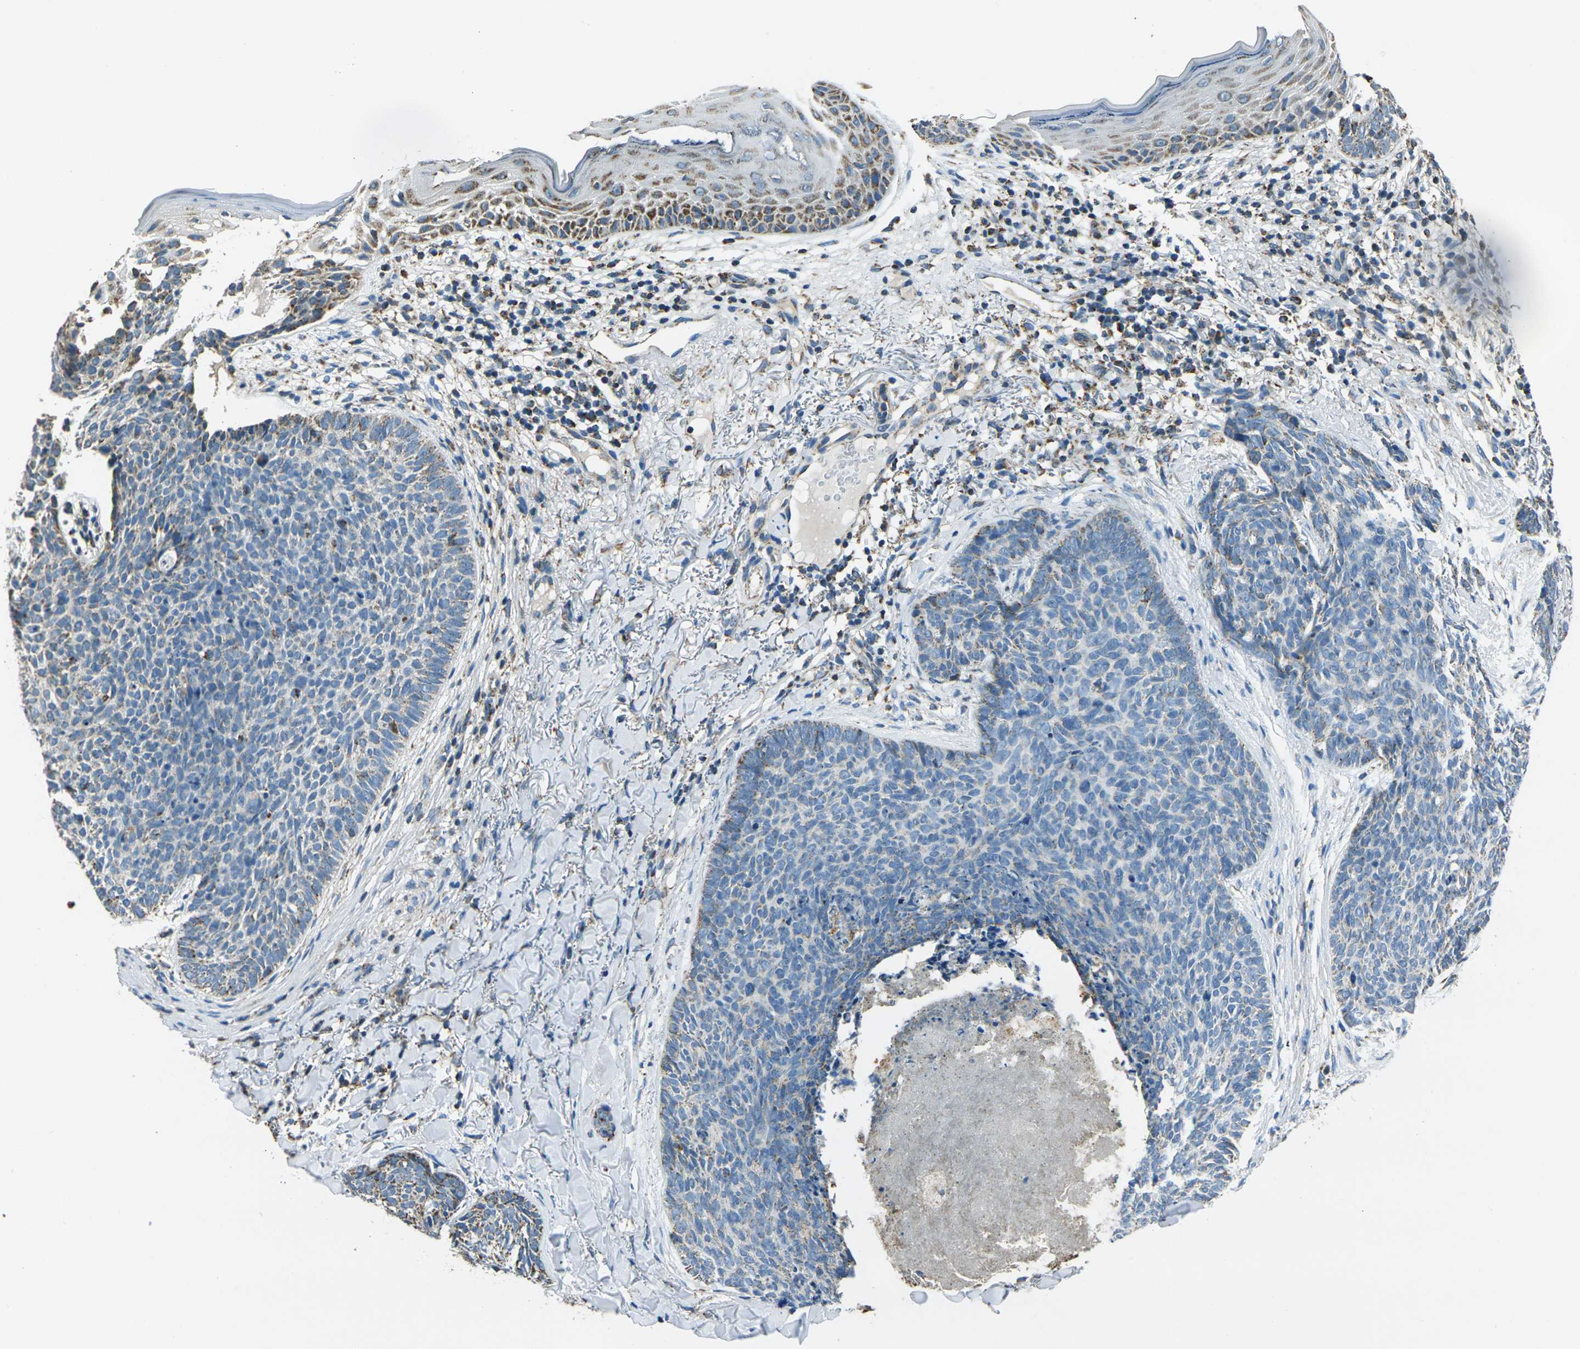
{"staining": {"intensity": "moderate", "quantity": "25%-75%", "location": "cytoplasmic/membranous"}, "tissue": "skin cancer", "cell_type": "Tumor cells", "image_type": "cancer", "snomed": [{"axis": "morphology", "description": "Basal cell carcinoma"}, {"axis": "topography", "description": "Skin"}], "caption": "Brown immunohistochemical staining in skin cancer (basal cell carcinoma) shows moderate cytoplasmic/membranous staining in approximately 25%-75% of tumor cells. (DAB IHC with brightfield microscopy, high magnification).", "gene": "IRF3", "patient": {"sex": "female", "age": 70}}